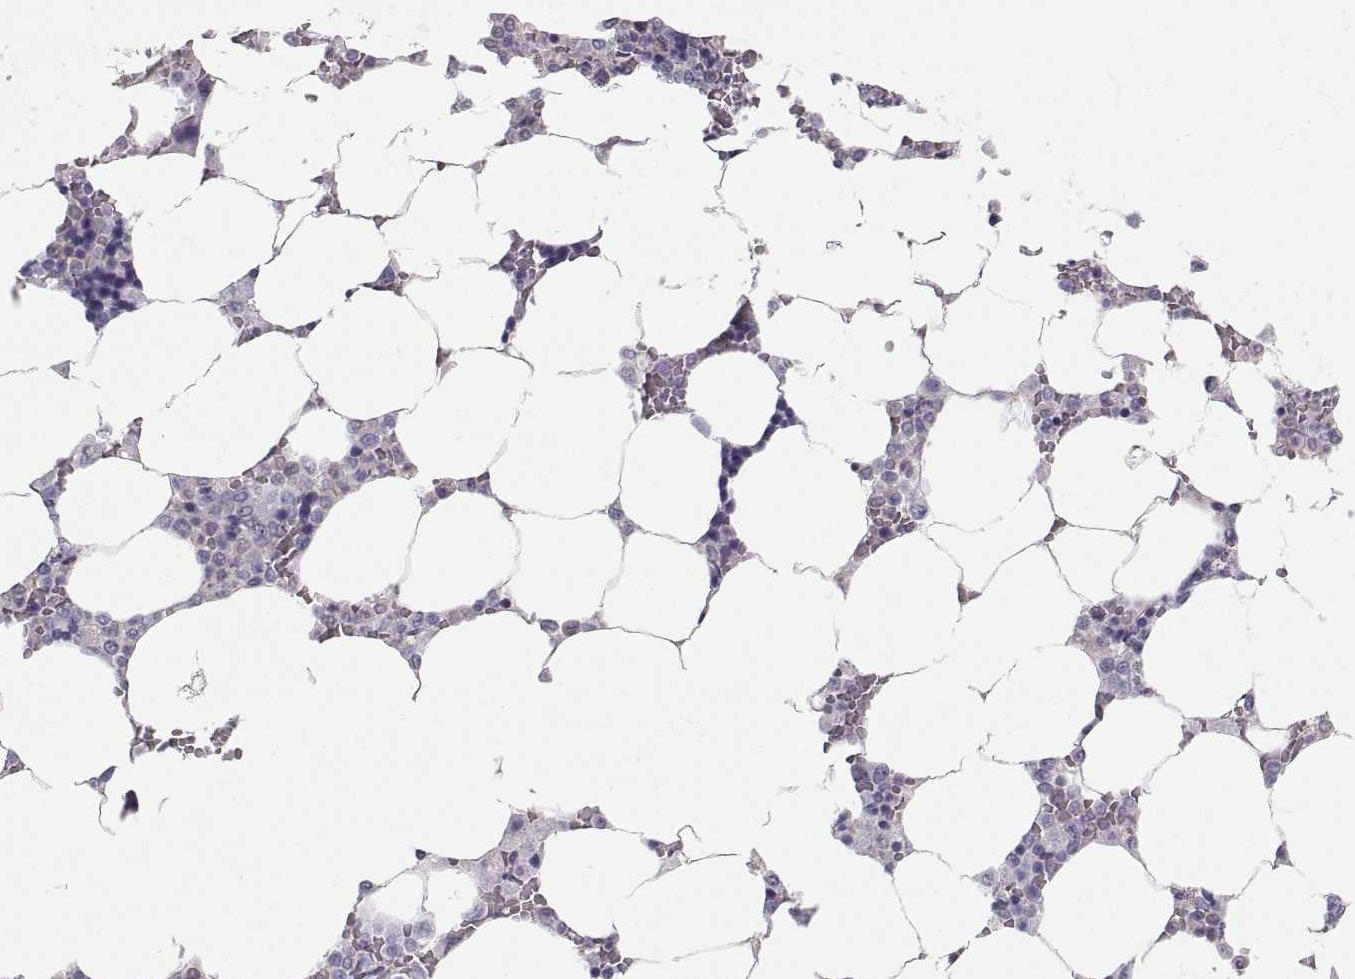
{"staining": {"intensity": "negative", "quantity": "none", "location": "none"}, "tissue": "bone marrow", "cell_type": "Hematopoietic cells", "image_type": "normal", "snomed": [{"axis": "morphology", "description": "Normal tissue, NOS"}, {"axis": "topography", "description": "Bone marrow"}], "caption": "Unremarkable bone marrow was stained to show a protein in brown. There is no significant staining in hematopoietic cells. (DAB immunohistochemistry with hematoxylin counter stain).", "gene": "PGM5", "patient": {"sex": "male", "age": 63}}